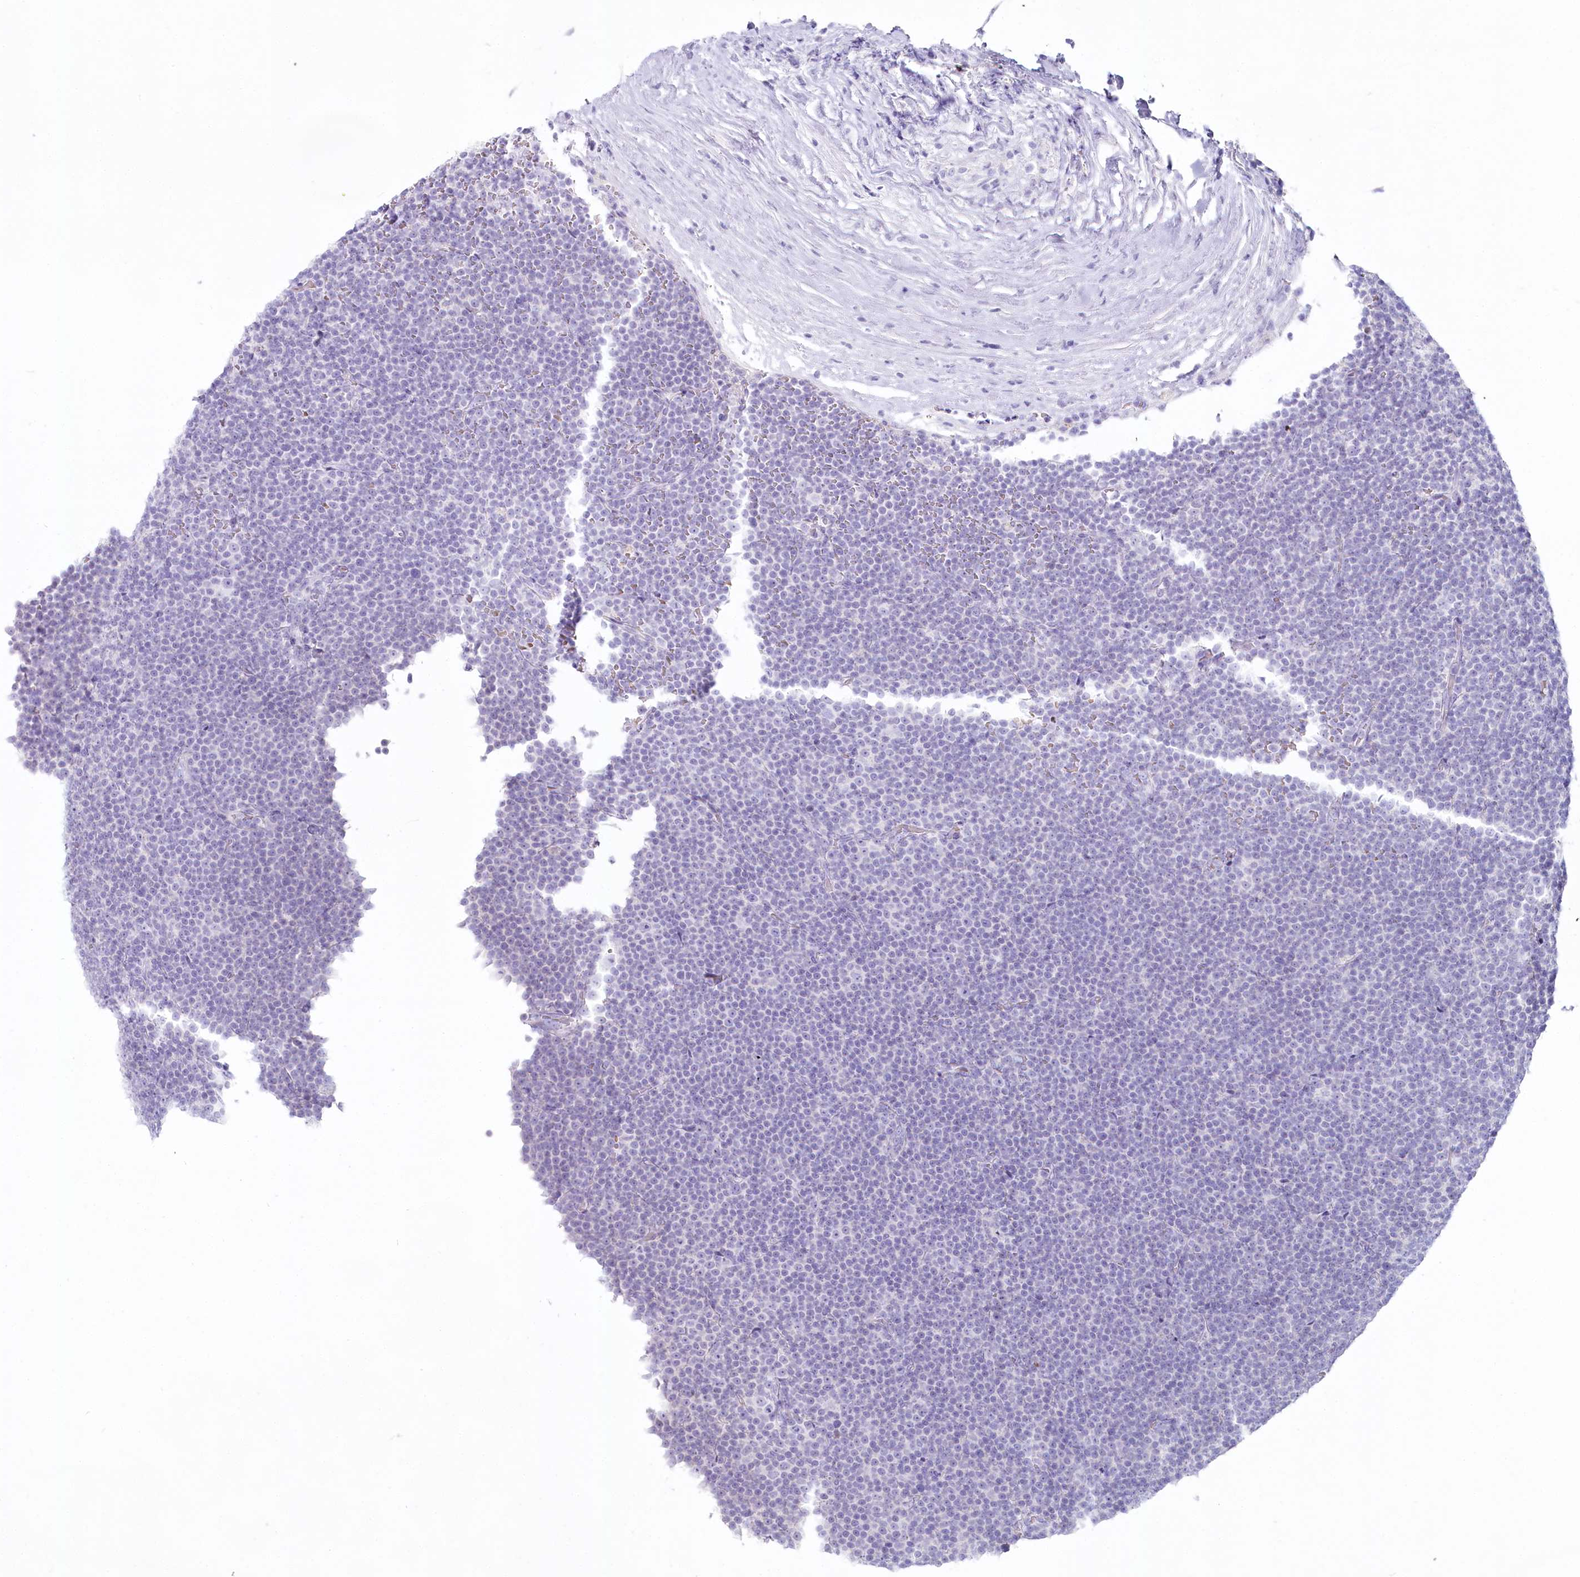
{"staining": {"intensity": "negative", "quantity": "none", "location": "none"}, "tissue": "lymphoma", "cell_type": "Tumor cells", "image_type": "cancer", "snomed": [{"axis": "morphology", "description": "Malignant lymphoma, non-Hodgkin's type, Low grade"}, {"axis": "topography", "description": "Lymph node"}], "caption": "High magnification brightfield microscopy of lymphoma stained with DAB (3,3'-diaminobenzidine) (brown) and counterstained with hematoxylin (blue): tumor cells show no significant positivity.", "gene": "IFIT5", "patient": {"sex": "female", "age": 67}}